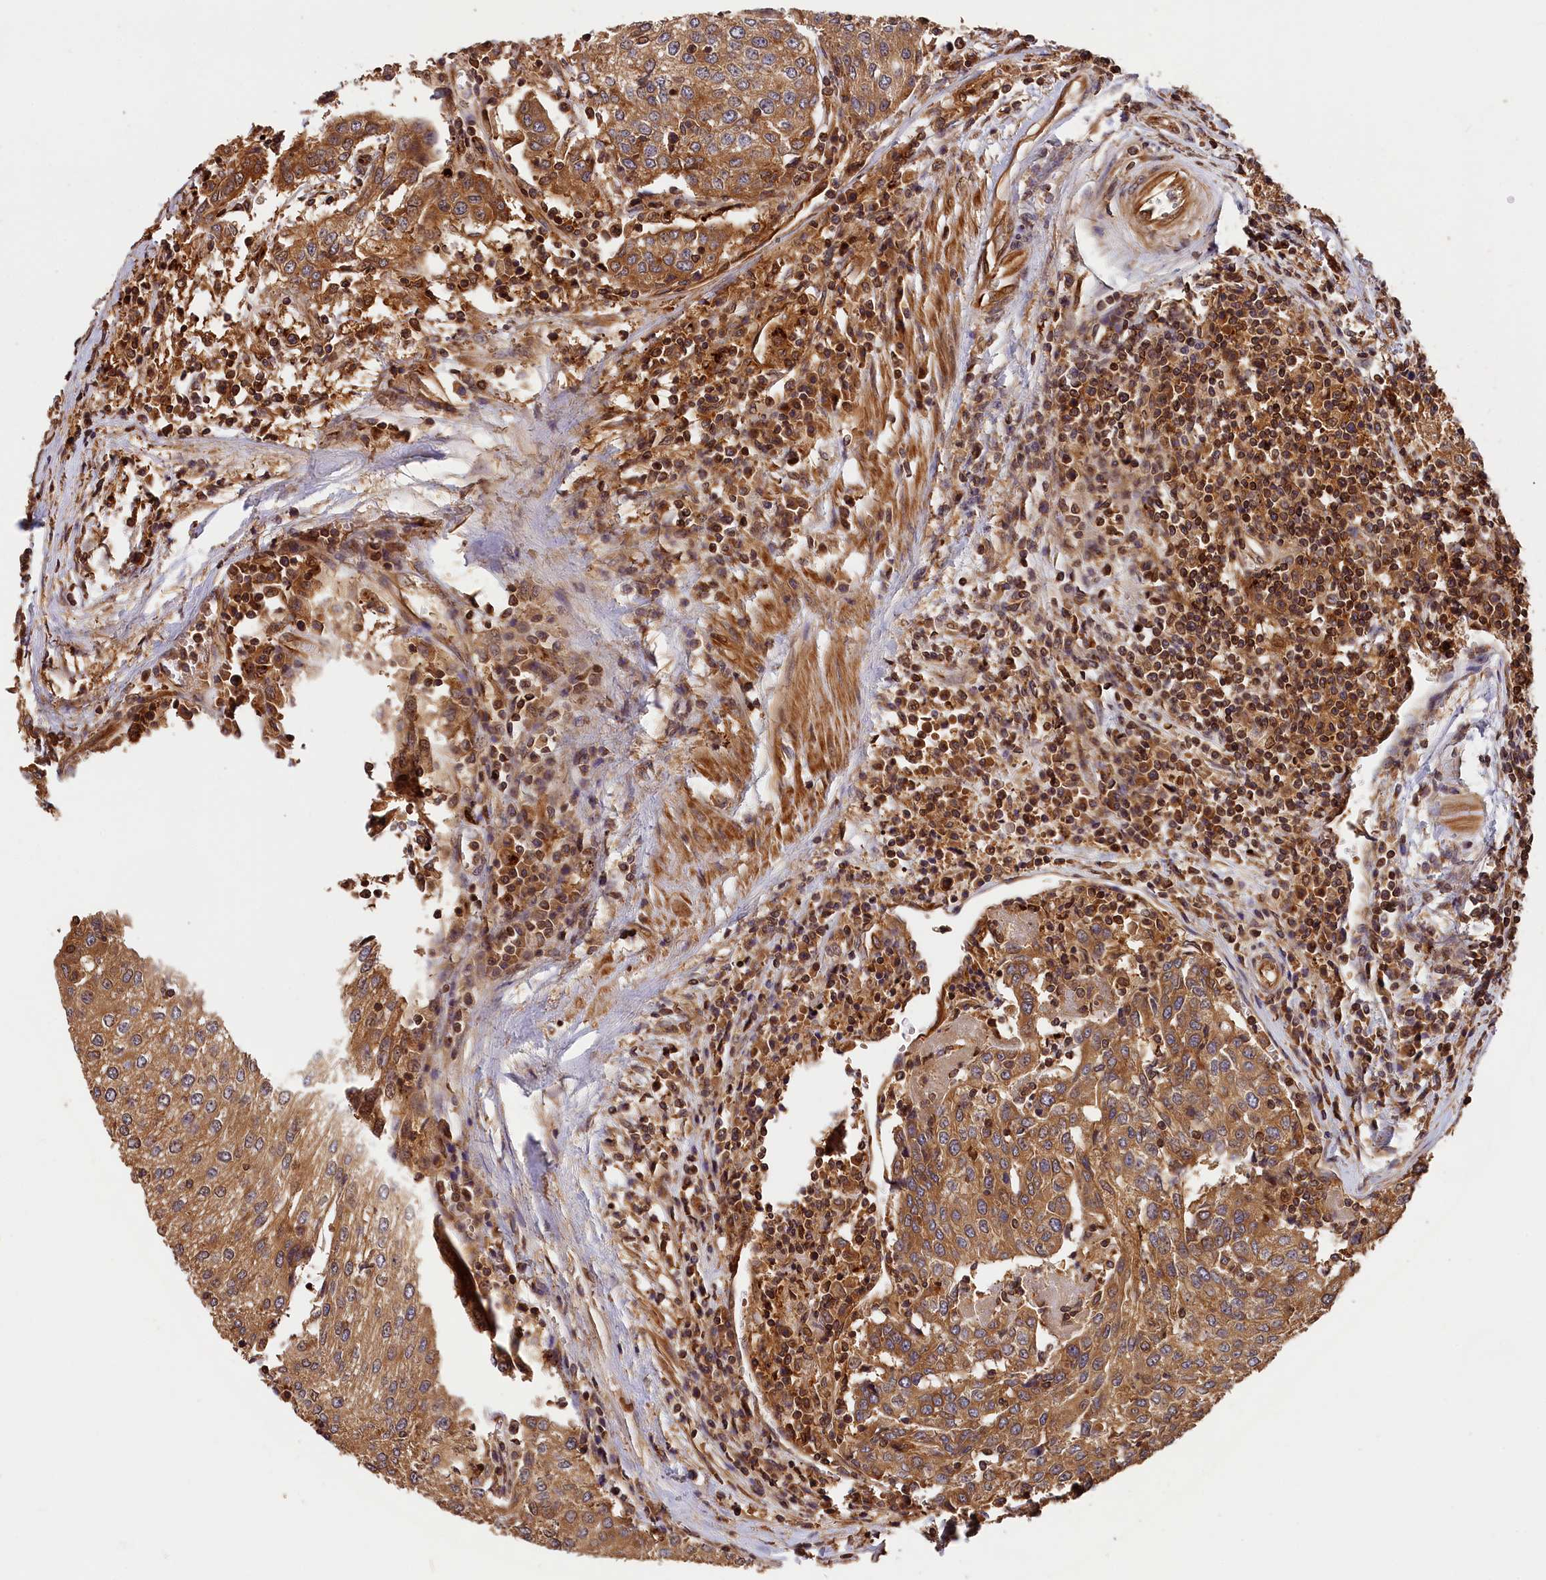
{"staining": {"intensity": "moderate", "quantity": ">75%", "location": "cytoplasmic/membranous"}, "tissue": "urothelial cancer", "cell_type": "Tumor cells", "image_type": "cancer", "snomed": [{"axis": "morphology", "description": "Urothelial carcinoma, High grade"}, {"axis": "topography", "description": "Urinary bladder"}], "caption": "Protein analysis of urothelial carcinoma (high-grade) tissue displays moderate cytoplasmic/membranous positivity in about >75% of tumor cells. The staining was performed using DAB to visualize the protein expression in brown, while the nuclei were stained in blue with hematoxylin (Magnification: 20x).", "gene": "HMOX2", "patient": {"sex": "female", "age": 85}}